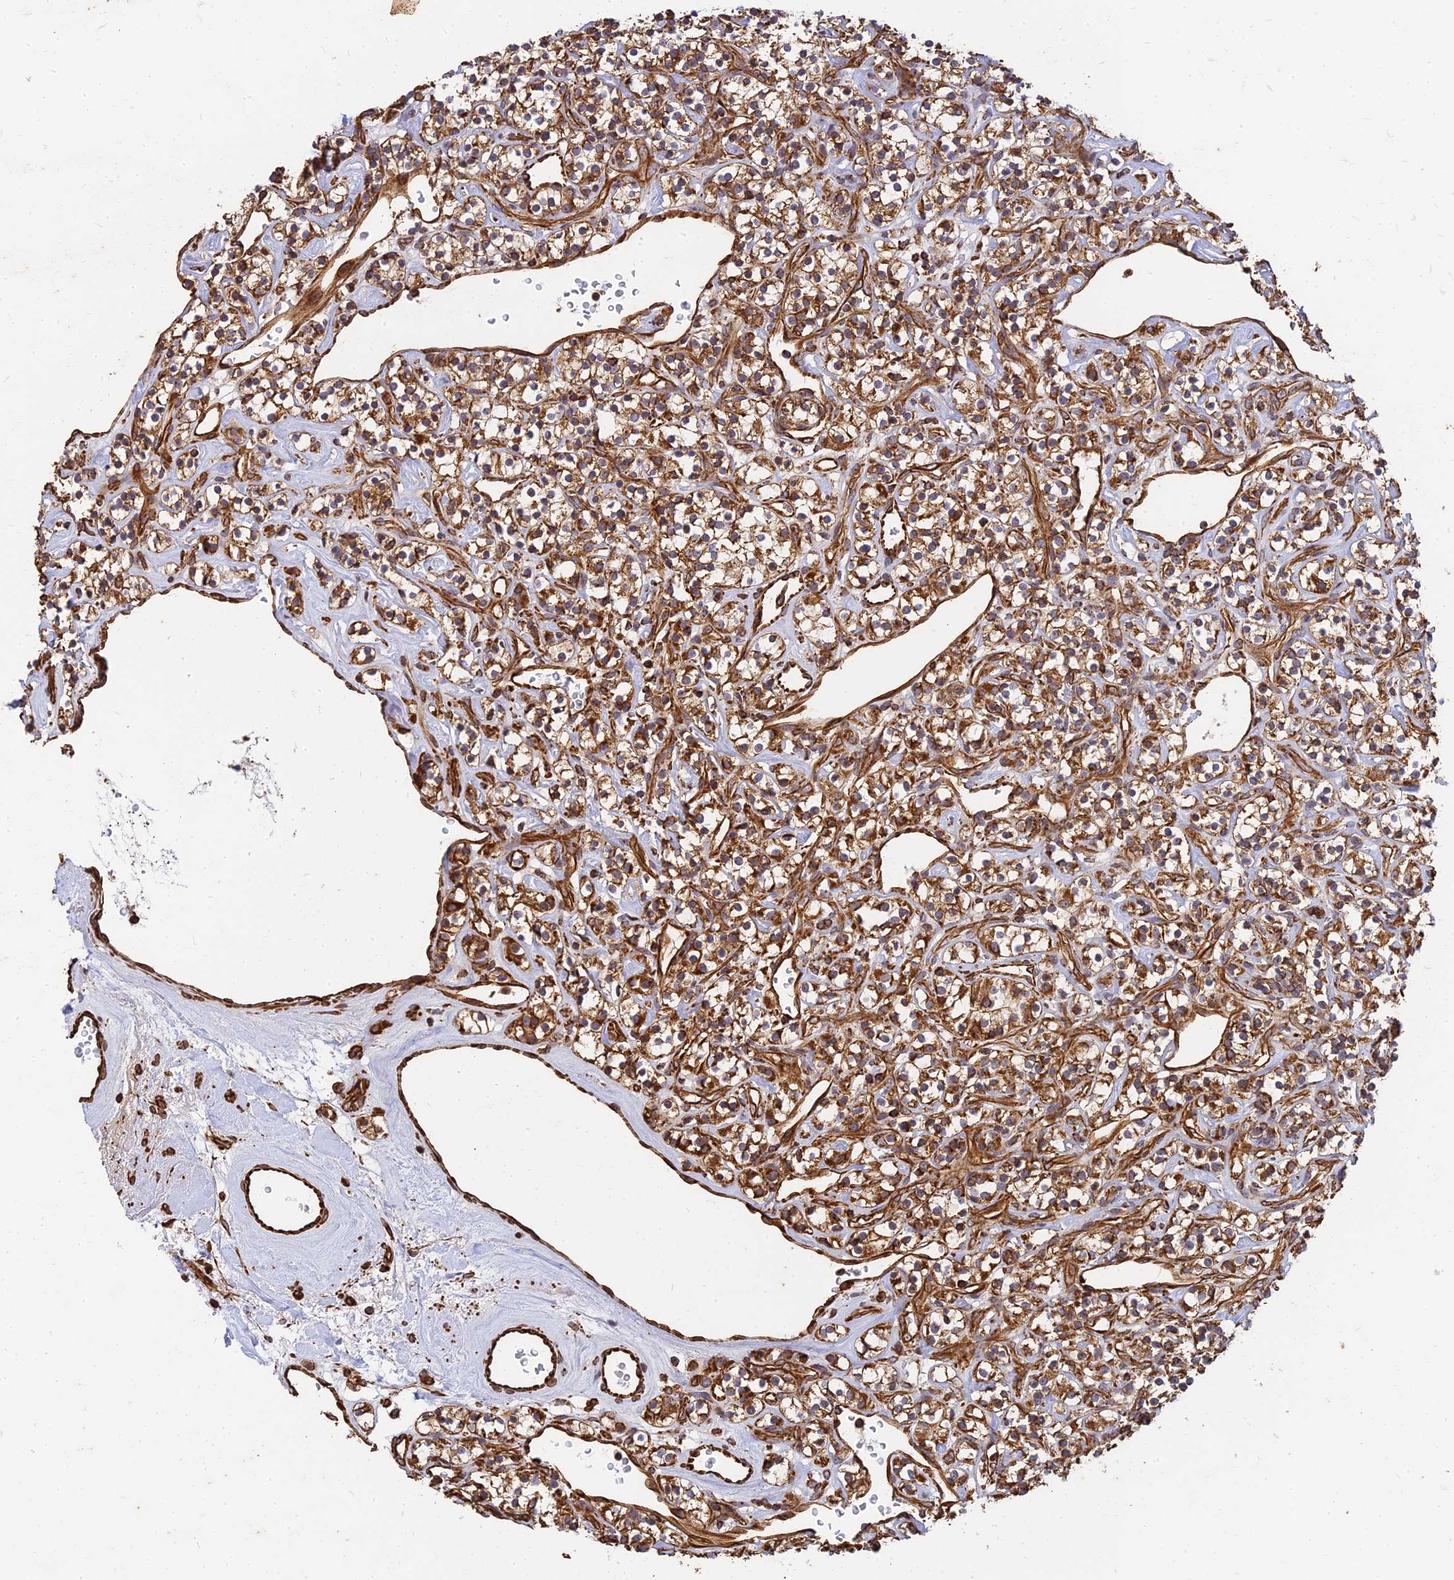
{"staining": {"intensity": "moderate", "quantity": ">75%", "location": "cytoplasmic/membranous"}, "tissue": "renal cancer", "cell_type": "Tumor cells", "image_type": "cancer", "snomed": [{"axis": "morphology", "description": "Adenocarcinoma, NOS"}, {"axis": "topography", "description": "Kidney"}], "caption": "Adenocarcinoma (renal) was stained to show a protein in brown. There is medium levels of moderate cytoplasmic/membranous positivity in approximately >75% of tumor cells.", "gene": "DSTYK", "patient": {"sex": "male", "age": 77}}